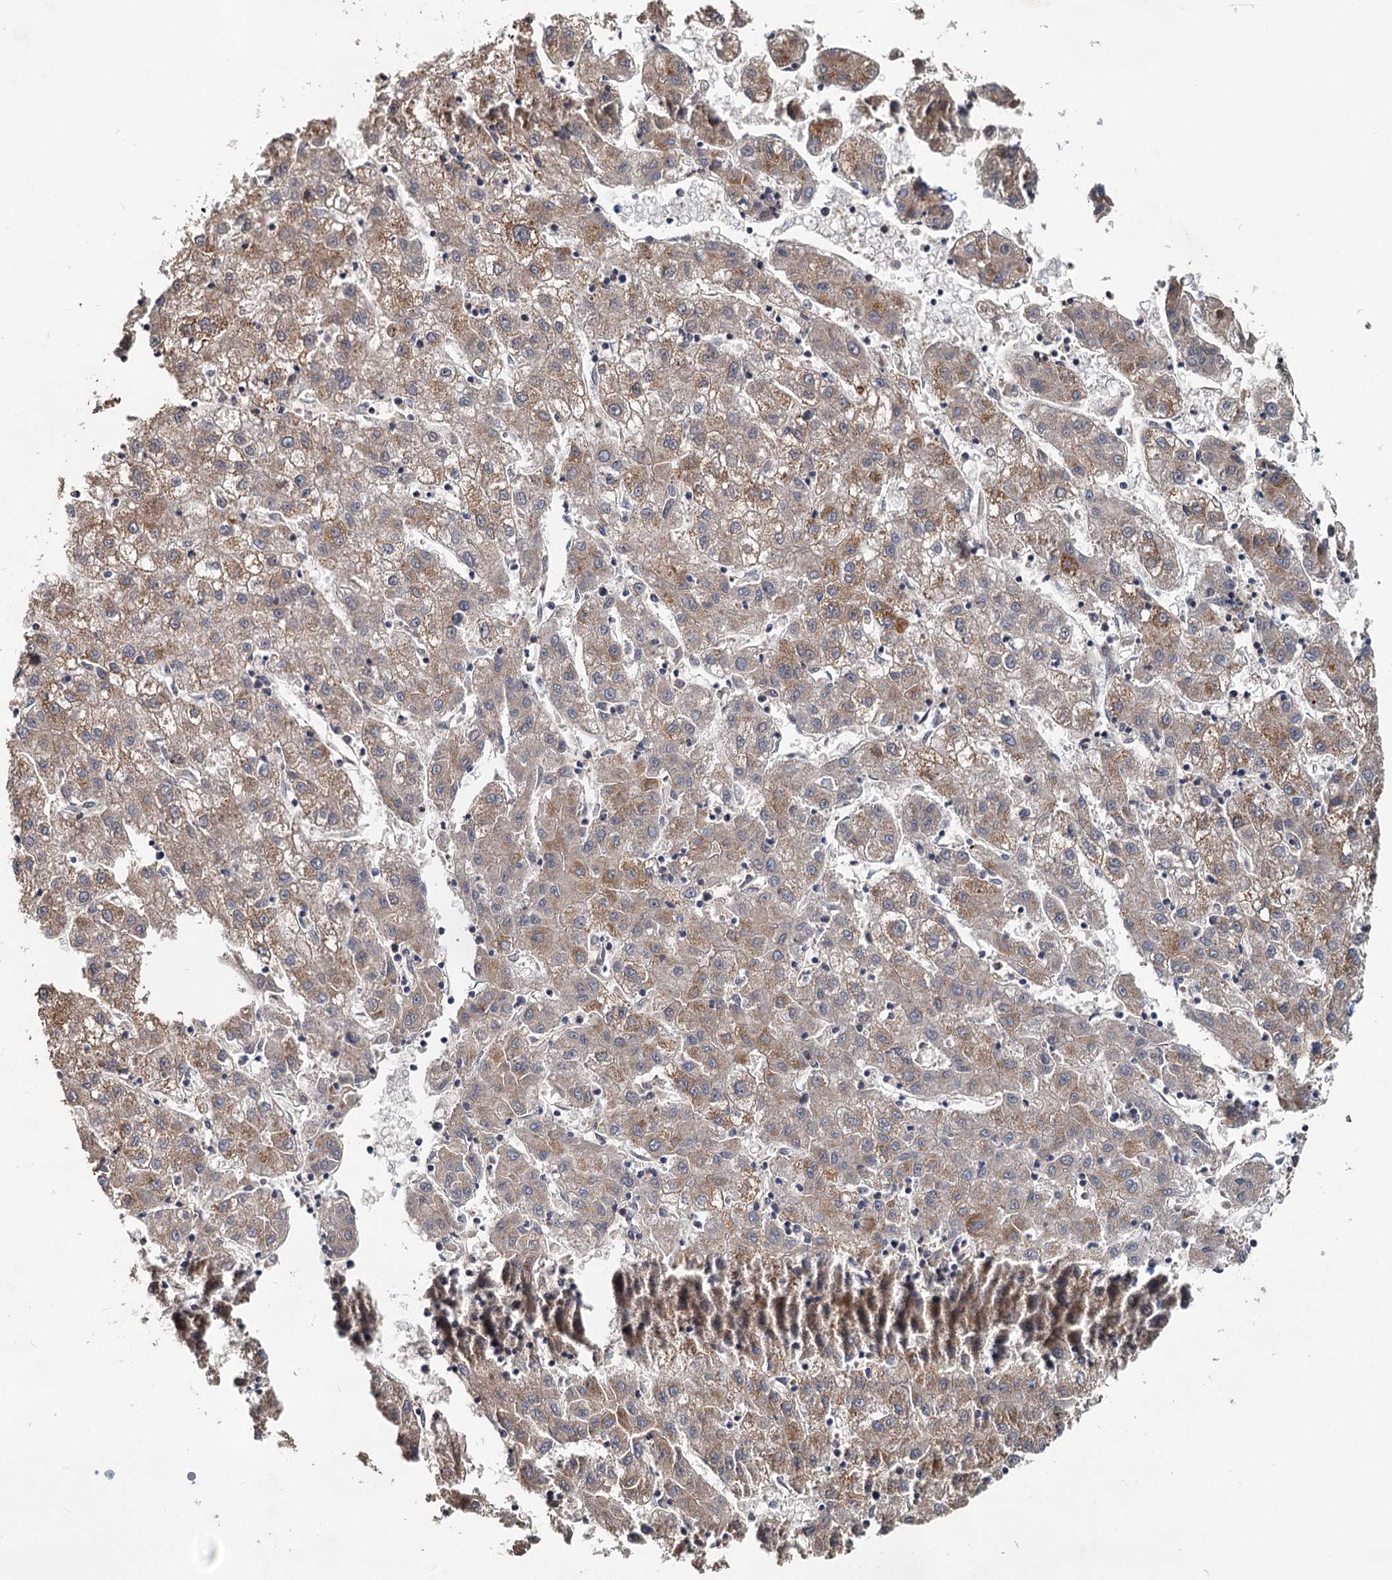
{"staining": {"intensity": "moderate", "quantity": "25%-75%", "location": "cytoplasmic/membranous"}, "tissue": "liver cancer", "cell_type": "Tumor cells", "image_type": "cancer", "snomed": [{"axis": "morphology", "description": "Carcinoma, Hepatocellular, NOS"}, {"axis": "topography", "description": "Liver"}], "caption": "The image exhibits a brown stain indicating the presence of a protein in the cytoplasmic/membranous of tumor cells in liver cancer (hepatocellular carcinoma). (brown staining indicates protein expression, while blue staining denotes nuclei).", "gene": "RITA1", "patient": {"sex": "male", "age": 72}}